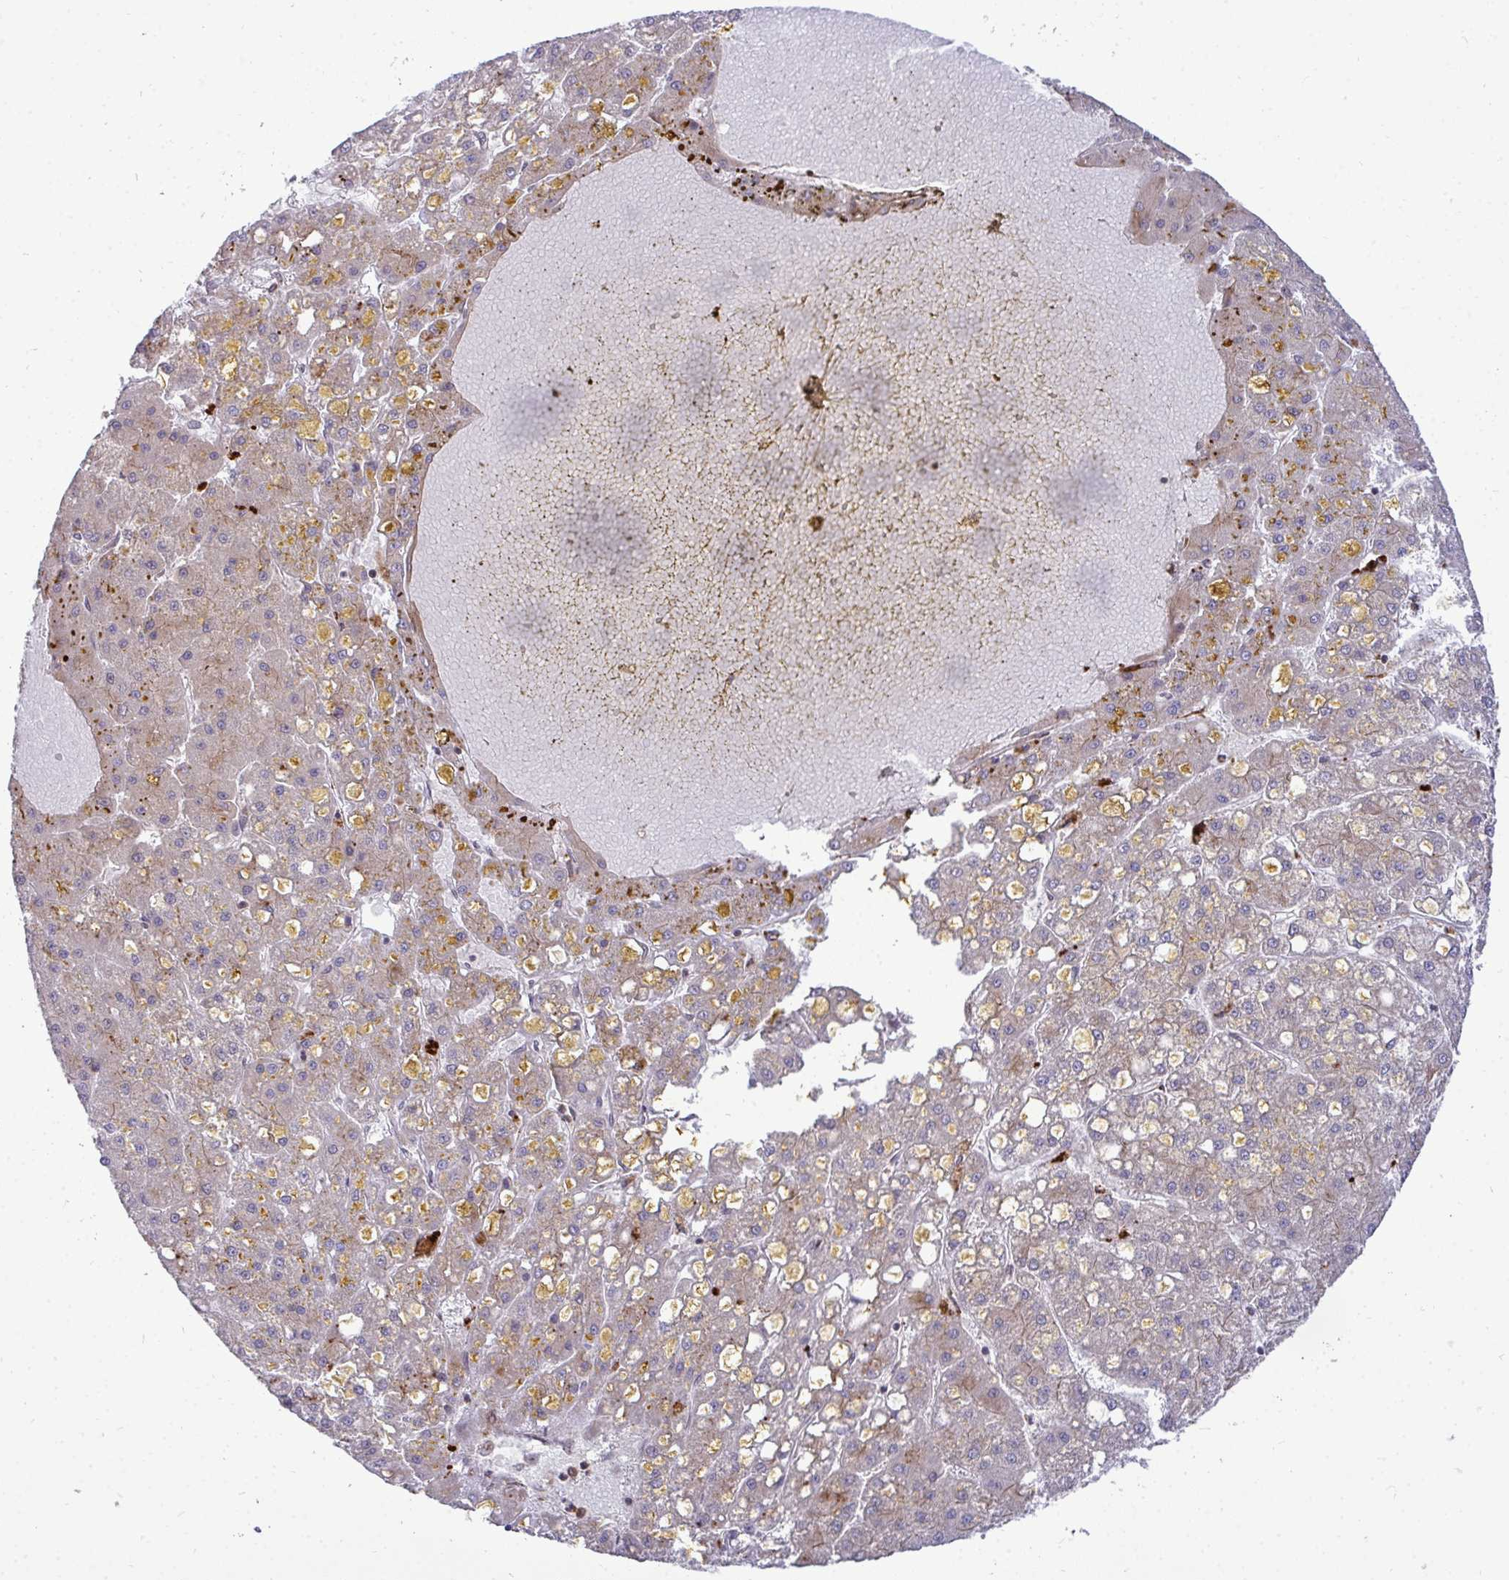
{"staining": {"intensity": "weak", "quantity": ">75%", "location": "cytoplasmic/membranous"}, "tissue": "liver cancer", "cell_type": "Tumor cells", "image_type": "cancer", "snomed": [{"axis": "morphology", "description": "Carcinoma, Hepatocellular, NOS"}, {"axis": "topography", "description": "Liver"}], "caption": "A brown stain highlights weak cytoplasmic/membranous positivity of a protein in hepatocellular carcinoma (liver) tumor cells. Ihc stains the protein of interest in brown and the nuclei are stained blue.", "gene": "TRIM44", "patient": {"sex": "male", "age": 67}}